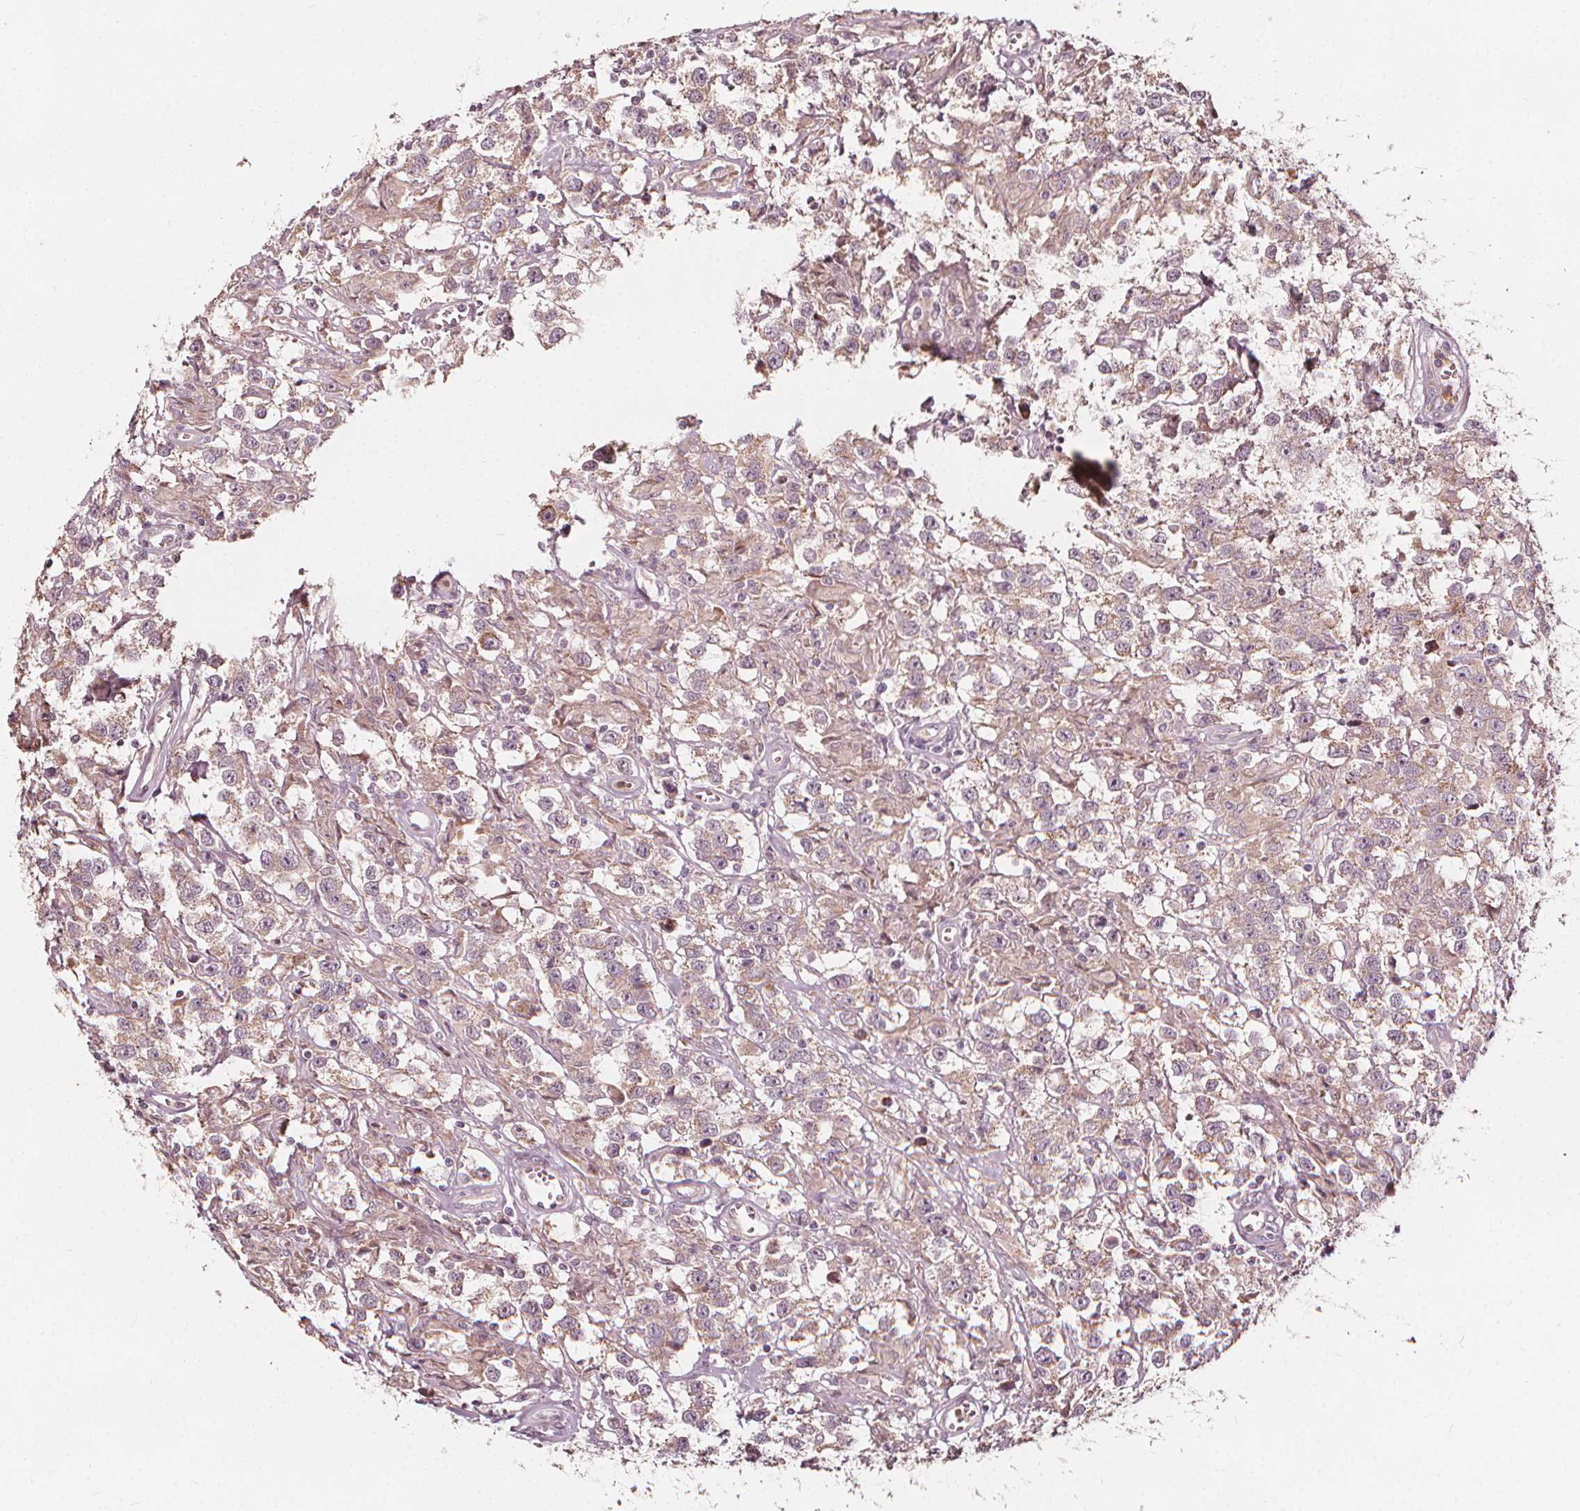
{"staining": {"intensity": "weak", "quantity": "<25%", "location": "cytoplasmic/membranous"}, "tissue": "testis cancer", "cell_type": "Tumor cells", "image_type": "cancer", "snomed": [{"axis": "morphology", "description": "Seminoma, NOS"}, {"axis": "topography", "description": "Testis"}], "caption": "The immunohistochemistry image has no significant positivity in tumor cells of testis seminoma tissue.", "gene": "NPC1L1", "patient": {"sex": "male", "age": 43}}